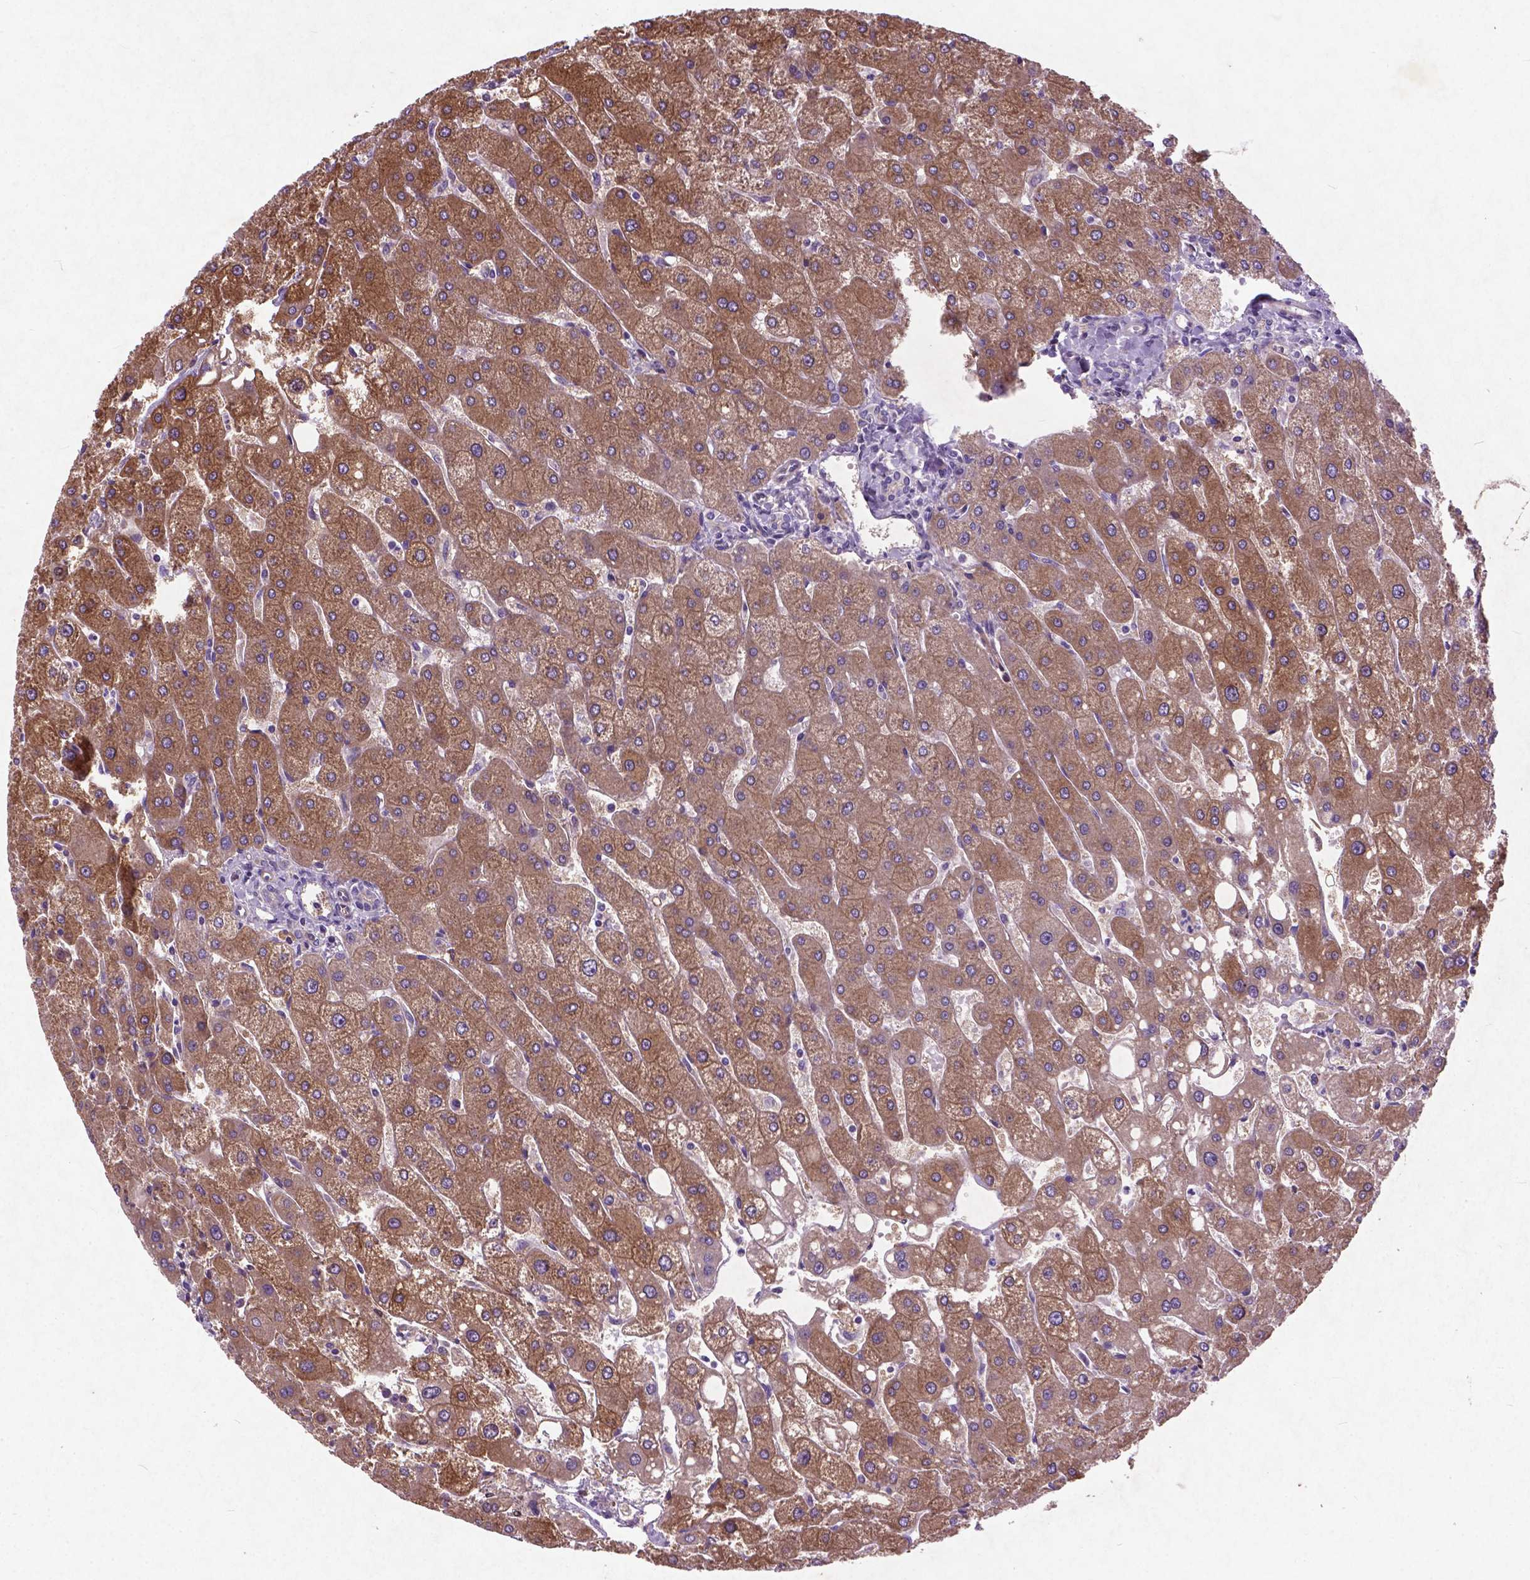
{"staining": {"intensity": "negative", "quantity": "none", "location": "none"}, "tissue": "liver", "cell_type": "Cholangiocytes", "image_type": "normal", "snomed": [{"axis": "morphology", "description": "Normal tissue, NOS"}, {"axis": "topography", "description": "Liver"}], "caption": "The immunohistochemistry micrograph has no significant staining in cholangiocytes of liver.", "gene": "ATG4D", "patient": {"sex": "male", "age": 67}}